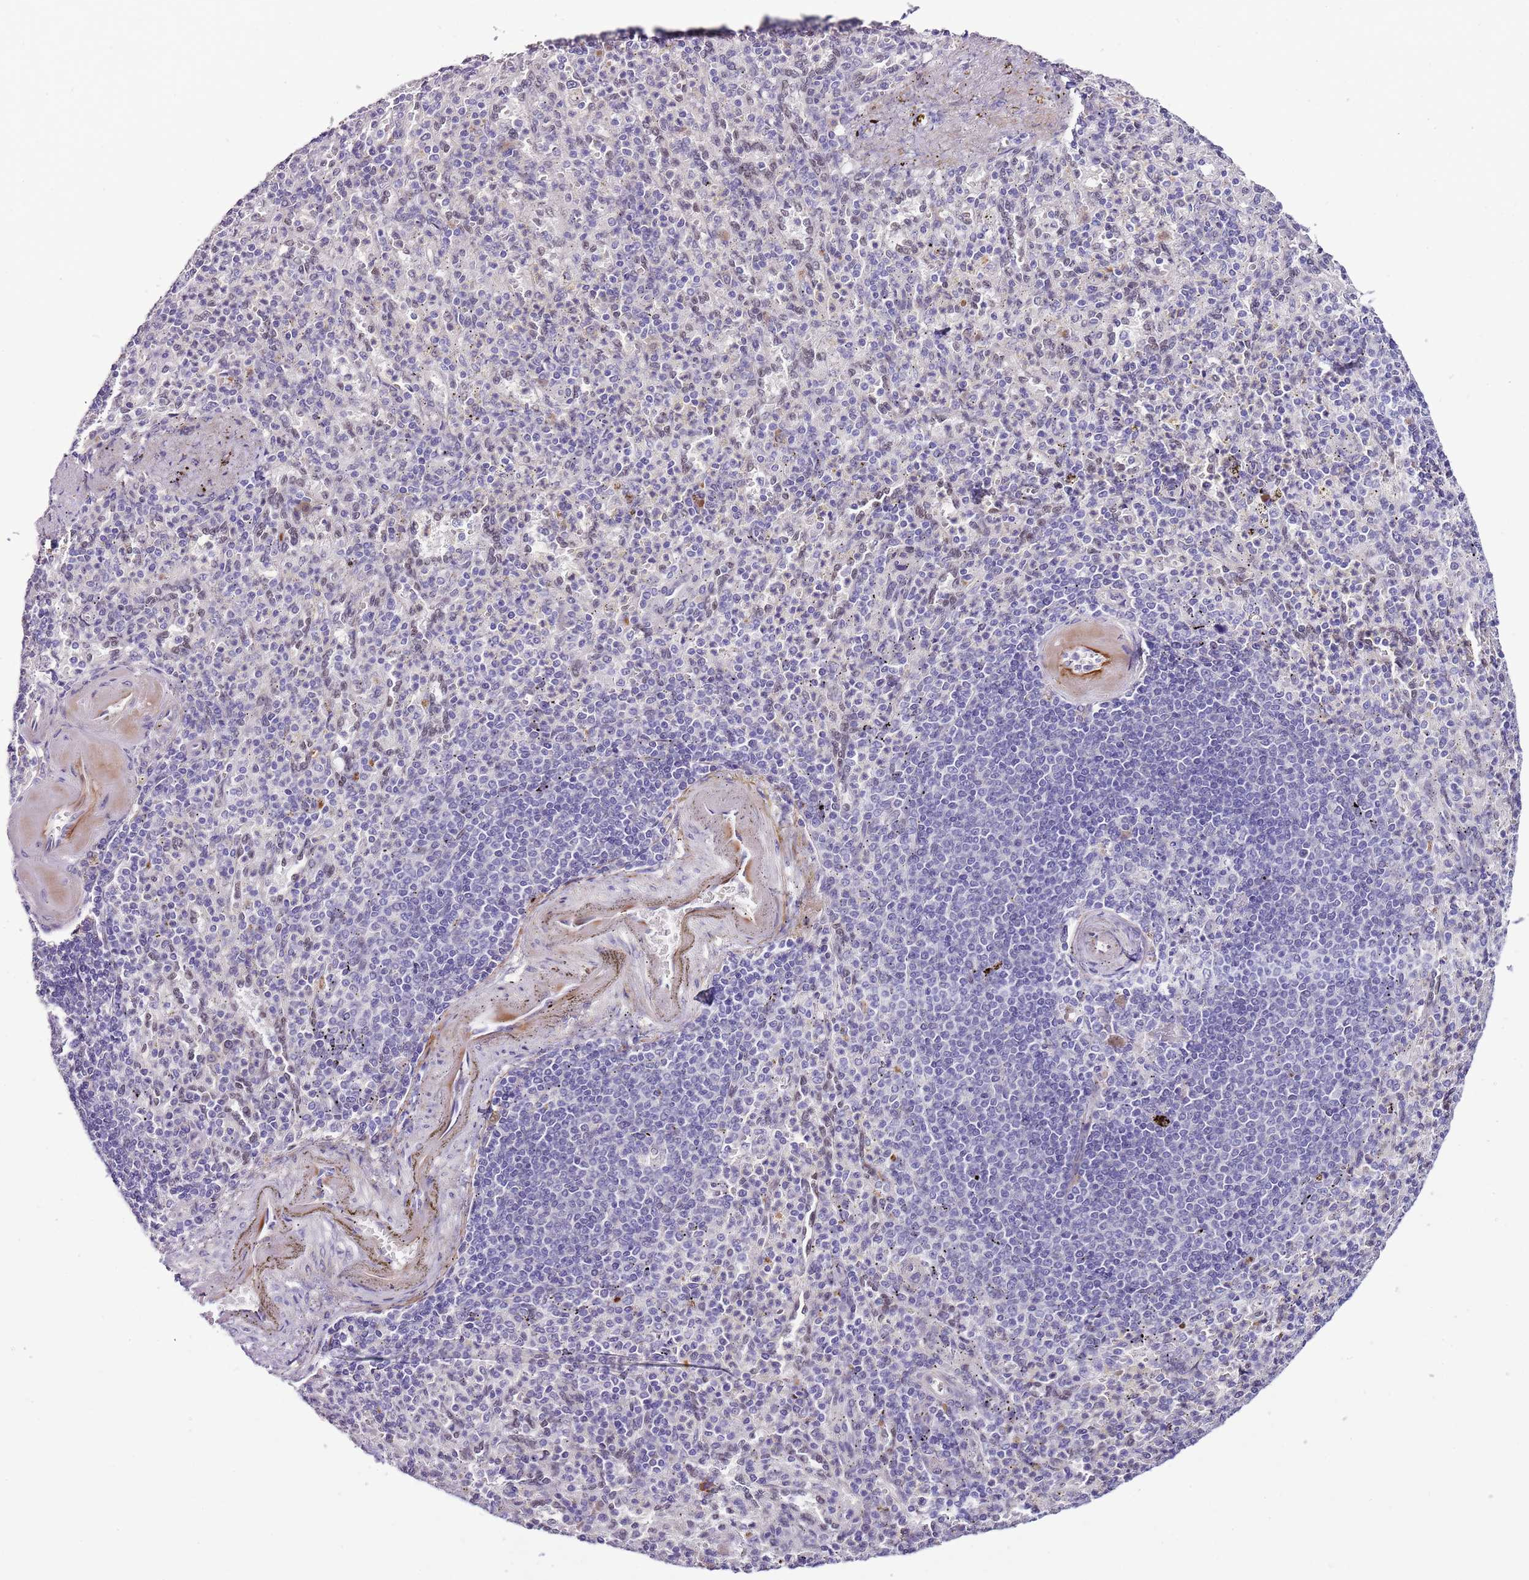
{"staining": {"intensity": "negative", "quantity": "none", "location": "none"}, "tissue": "spleen", "cell_type": "Cells in red pulp", "image_type": "normal", "snomed": [{"axis": "morphology", "description": "Normal tissue, NOS"}, {"axis": "topography", "description": "Spleen"}], "caption": "Immunohistochemistry image of unremarkable human spleen stained for a protein (brown), which demonstrates no expression in cells in red pulp.", "gene": "NKX2", "patient": {"sex": "female", "age": 74}}